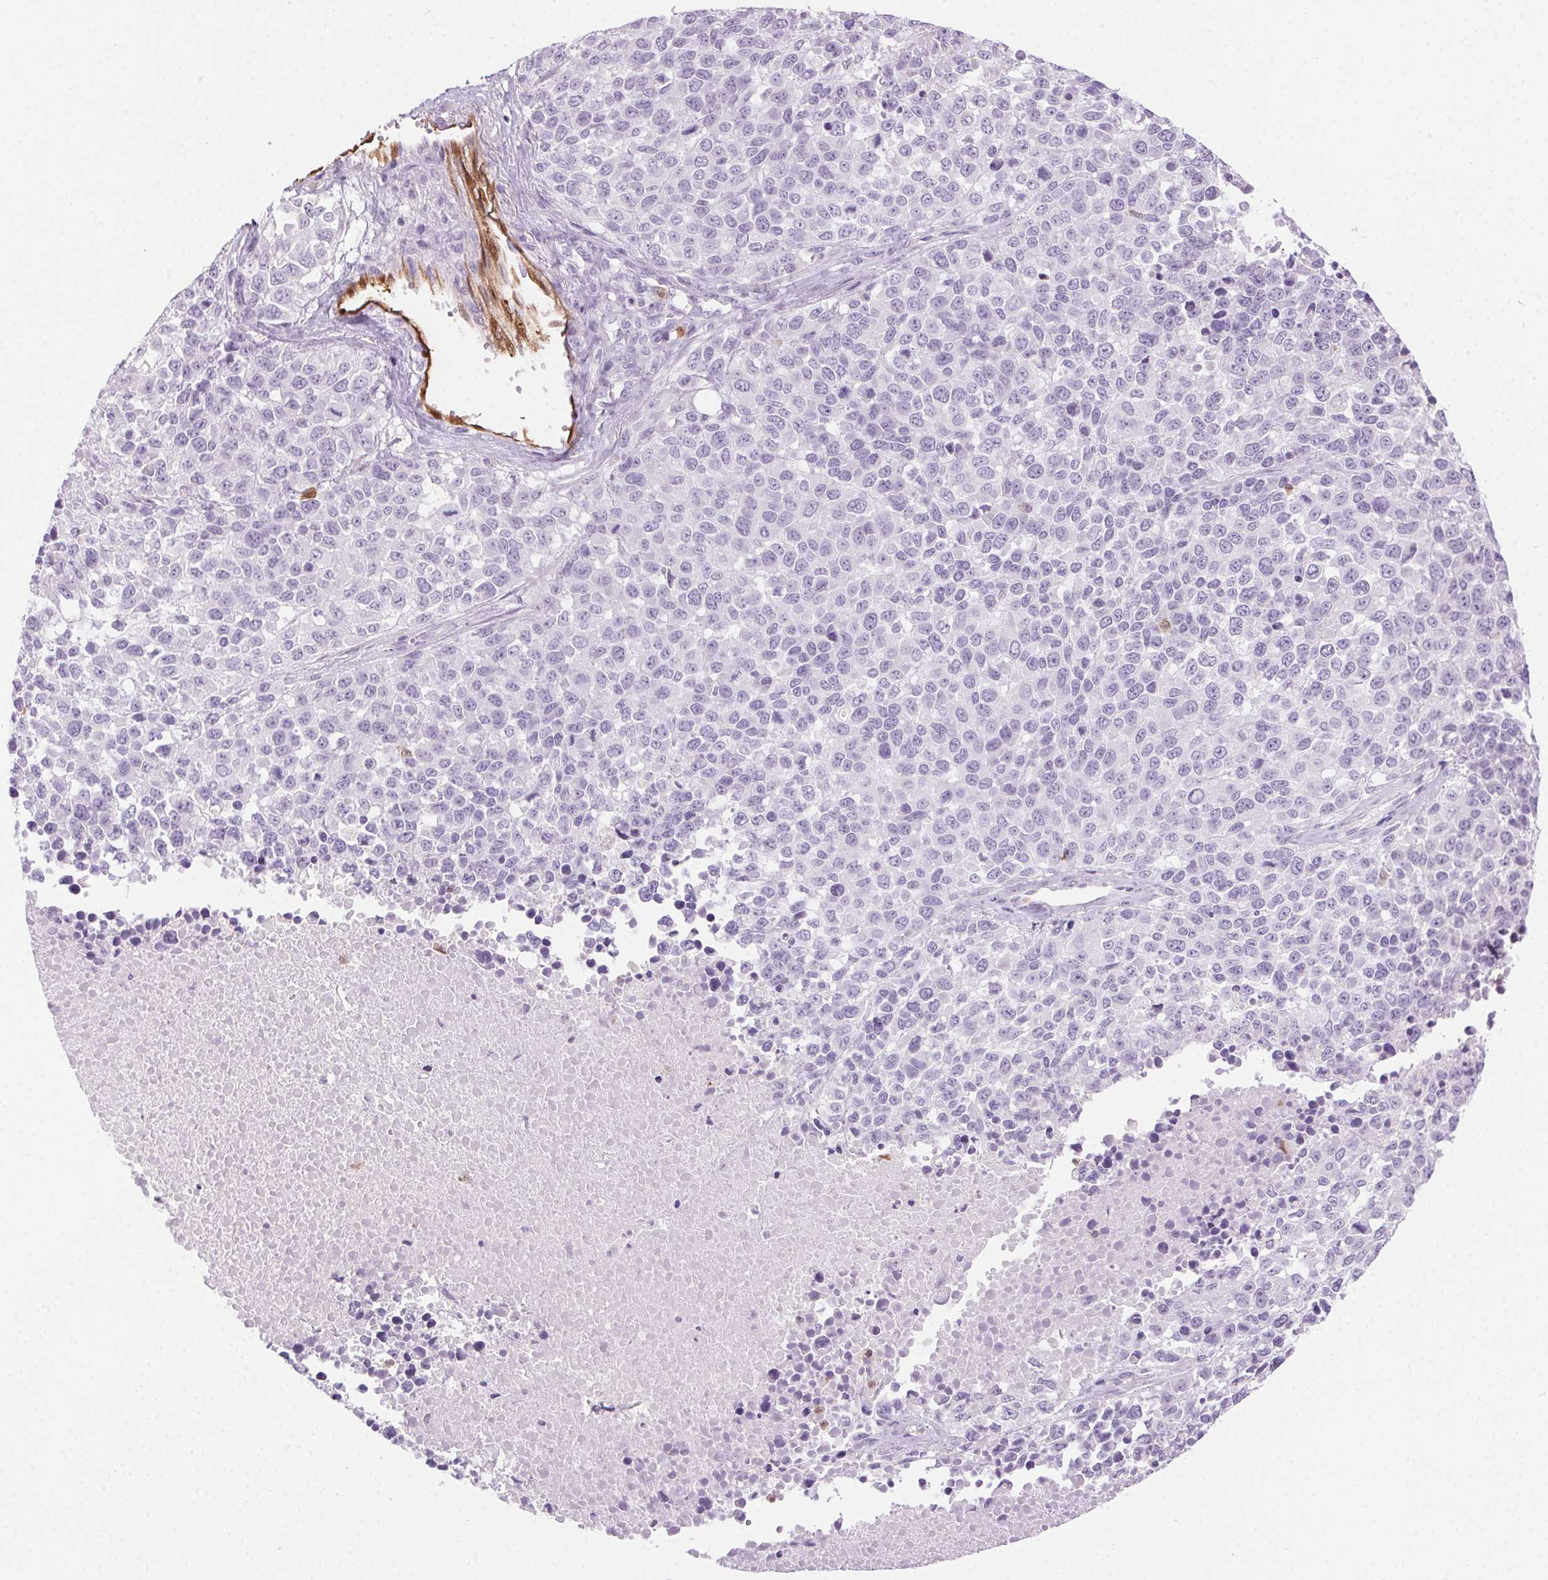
{"staining": {"intensity": "negative", "quantity": "none", "location": "none"}, "tissue": "melanoma", "cell_type": "Tumor cells", "image_type": "cancer", "snomed": [{"axis": "morphology", "description": "Malignant melanoma, Metastatic site"}, {"axis": "topography", "description": "Skin"}], "caption": "Immunohistochemical staining of human melanoma shows no significant expression in tumor cells.", "gene": "TMEM45A", "patient": {"sex": "male", "age": 84}}